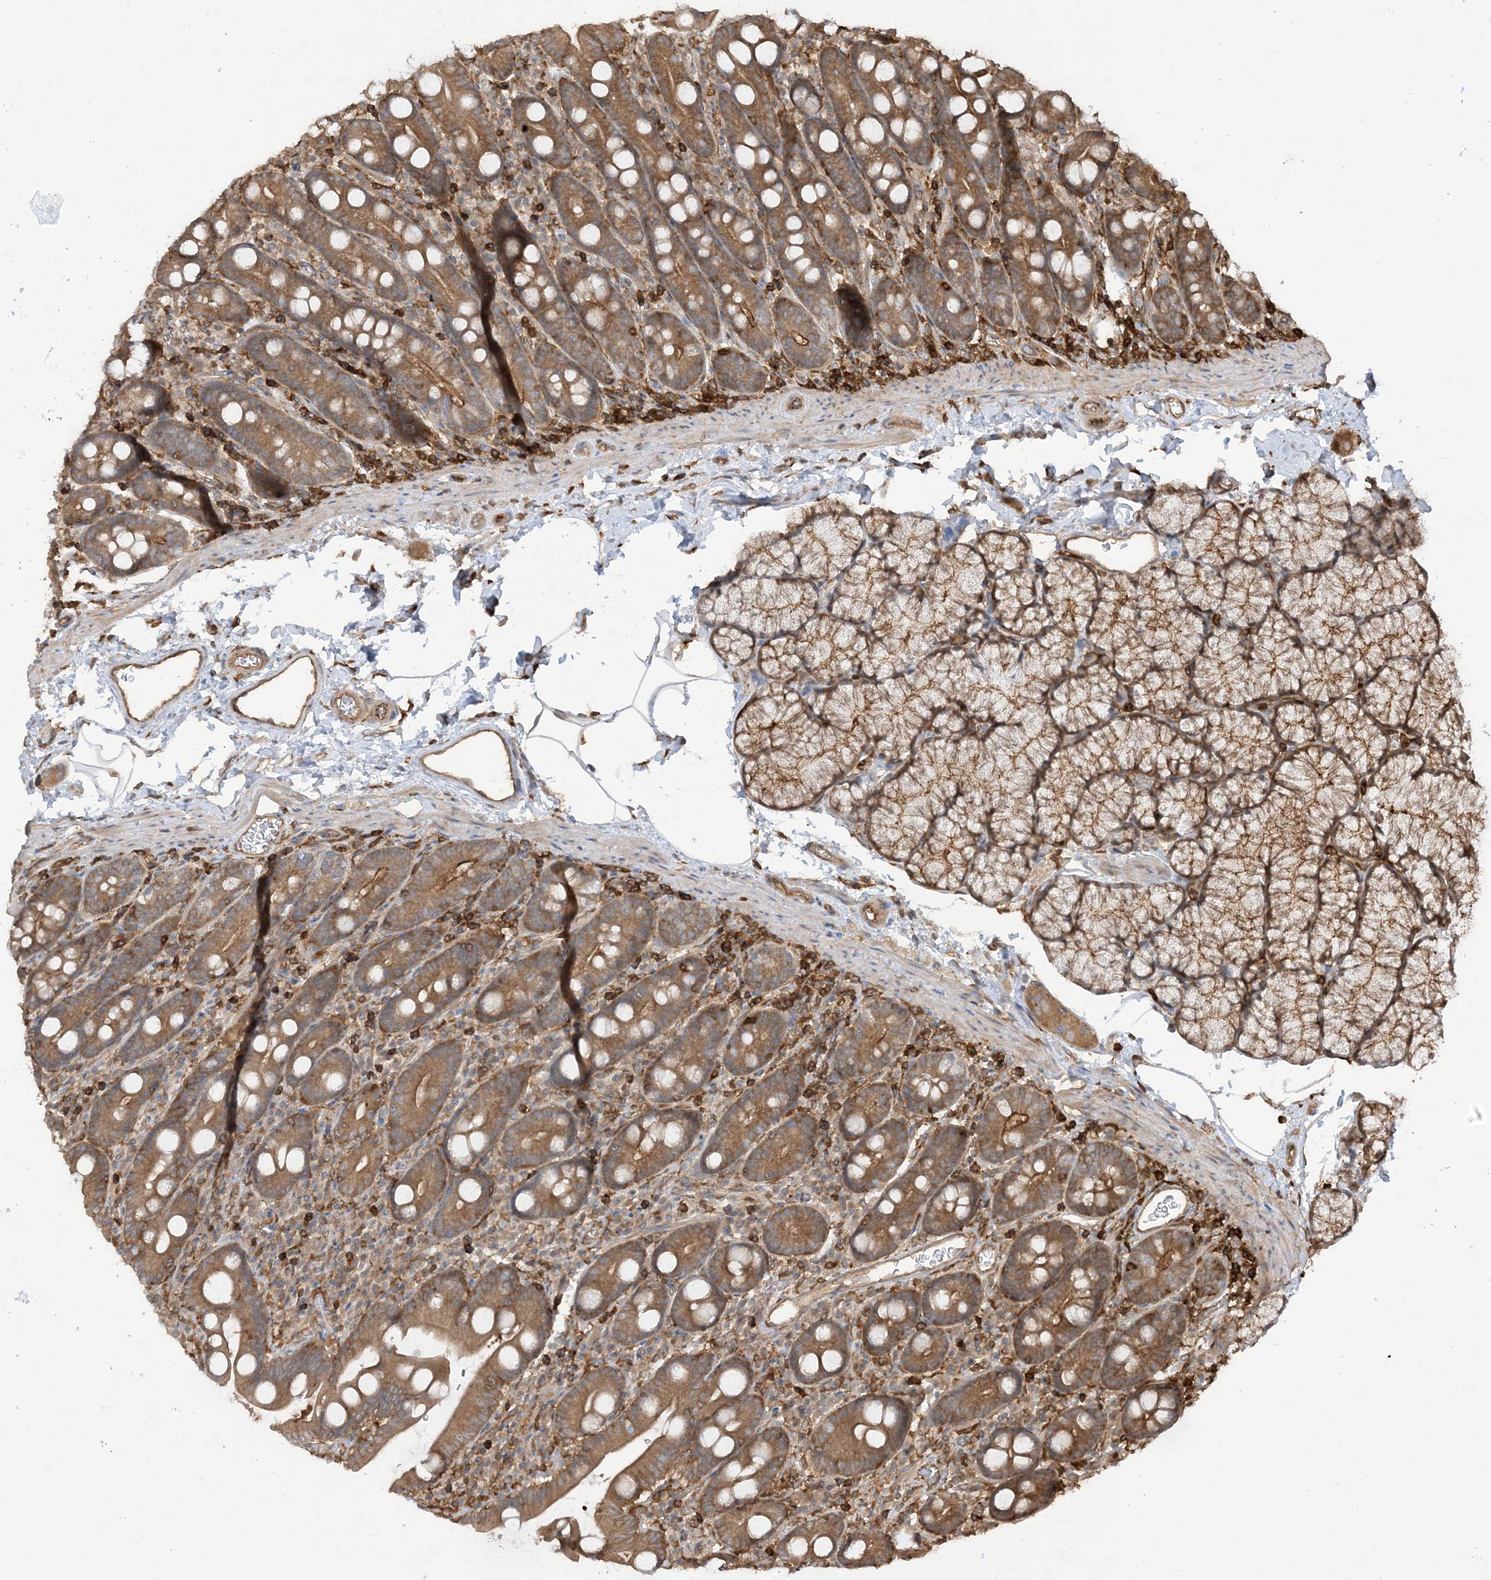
{"staining": {"intensity": "moderate", "quantity": "25%-75%", "location": "cytoplasmic/membranous"}, "tissue": "duodenum", "cell_type": "Glandular cells", "image_type": "normal", "snomed": [{"axis": "morphology", "description": "Normal tissue, NOS"}, {"axis": "topography", "description": "Duodenum"}], "caption": "Immunohistochemistry (IHC) of benign human duodenum demonstrates medium levels of moderate cytoplasmic/membranous staining in about 25%-75% of glandular cells. The protein is shown in brown color, while the nuclei are stained blue.", "gene": "CAPZB", "patient": {"sex": "male", "age": 35}}